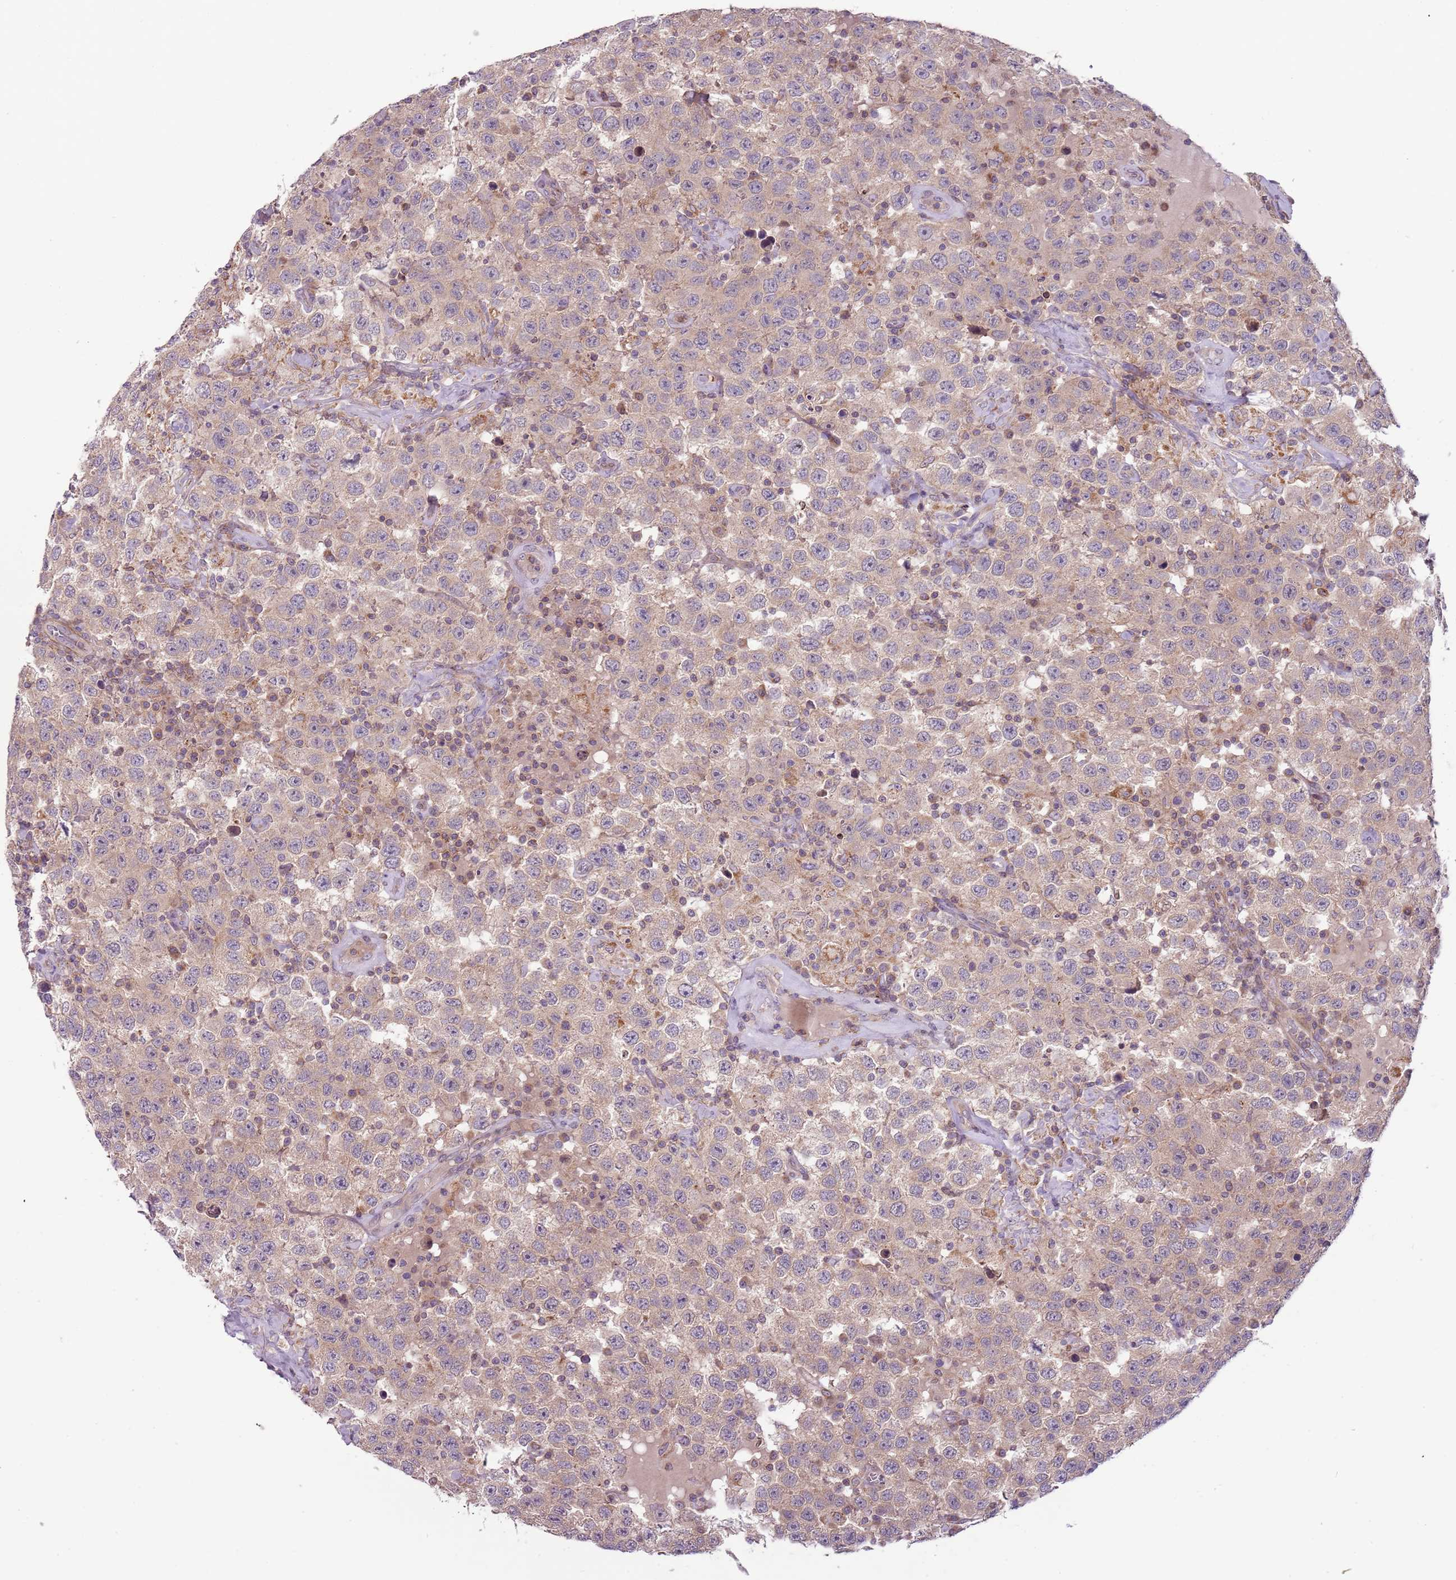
{"staining": {"intensity": "weak", "quantity": "25%-75%", "location": "cytoplasmic/membranous"}, "tissue": "testis cancer", "cell_type": "Tumor cells", "image_type": "cancer", "snomed": [{"axis": "morphology", "description": "Seminoma, NOS"}, {"axis": "topography", "description": "Testis"}], "caption": "Protein staining of testis seminoma tissue displays weak cytoplasmic/membranous expression in about 25%-75% of tumor cells.", "gene": "DTD2", "patient": {"sex": "male", "age": 41}}